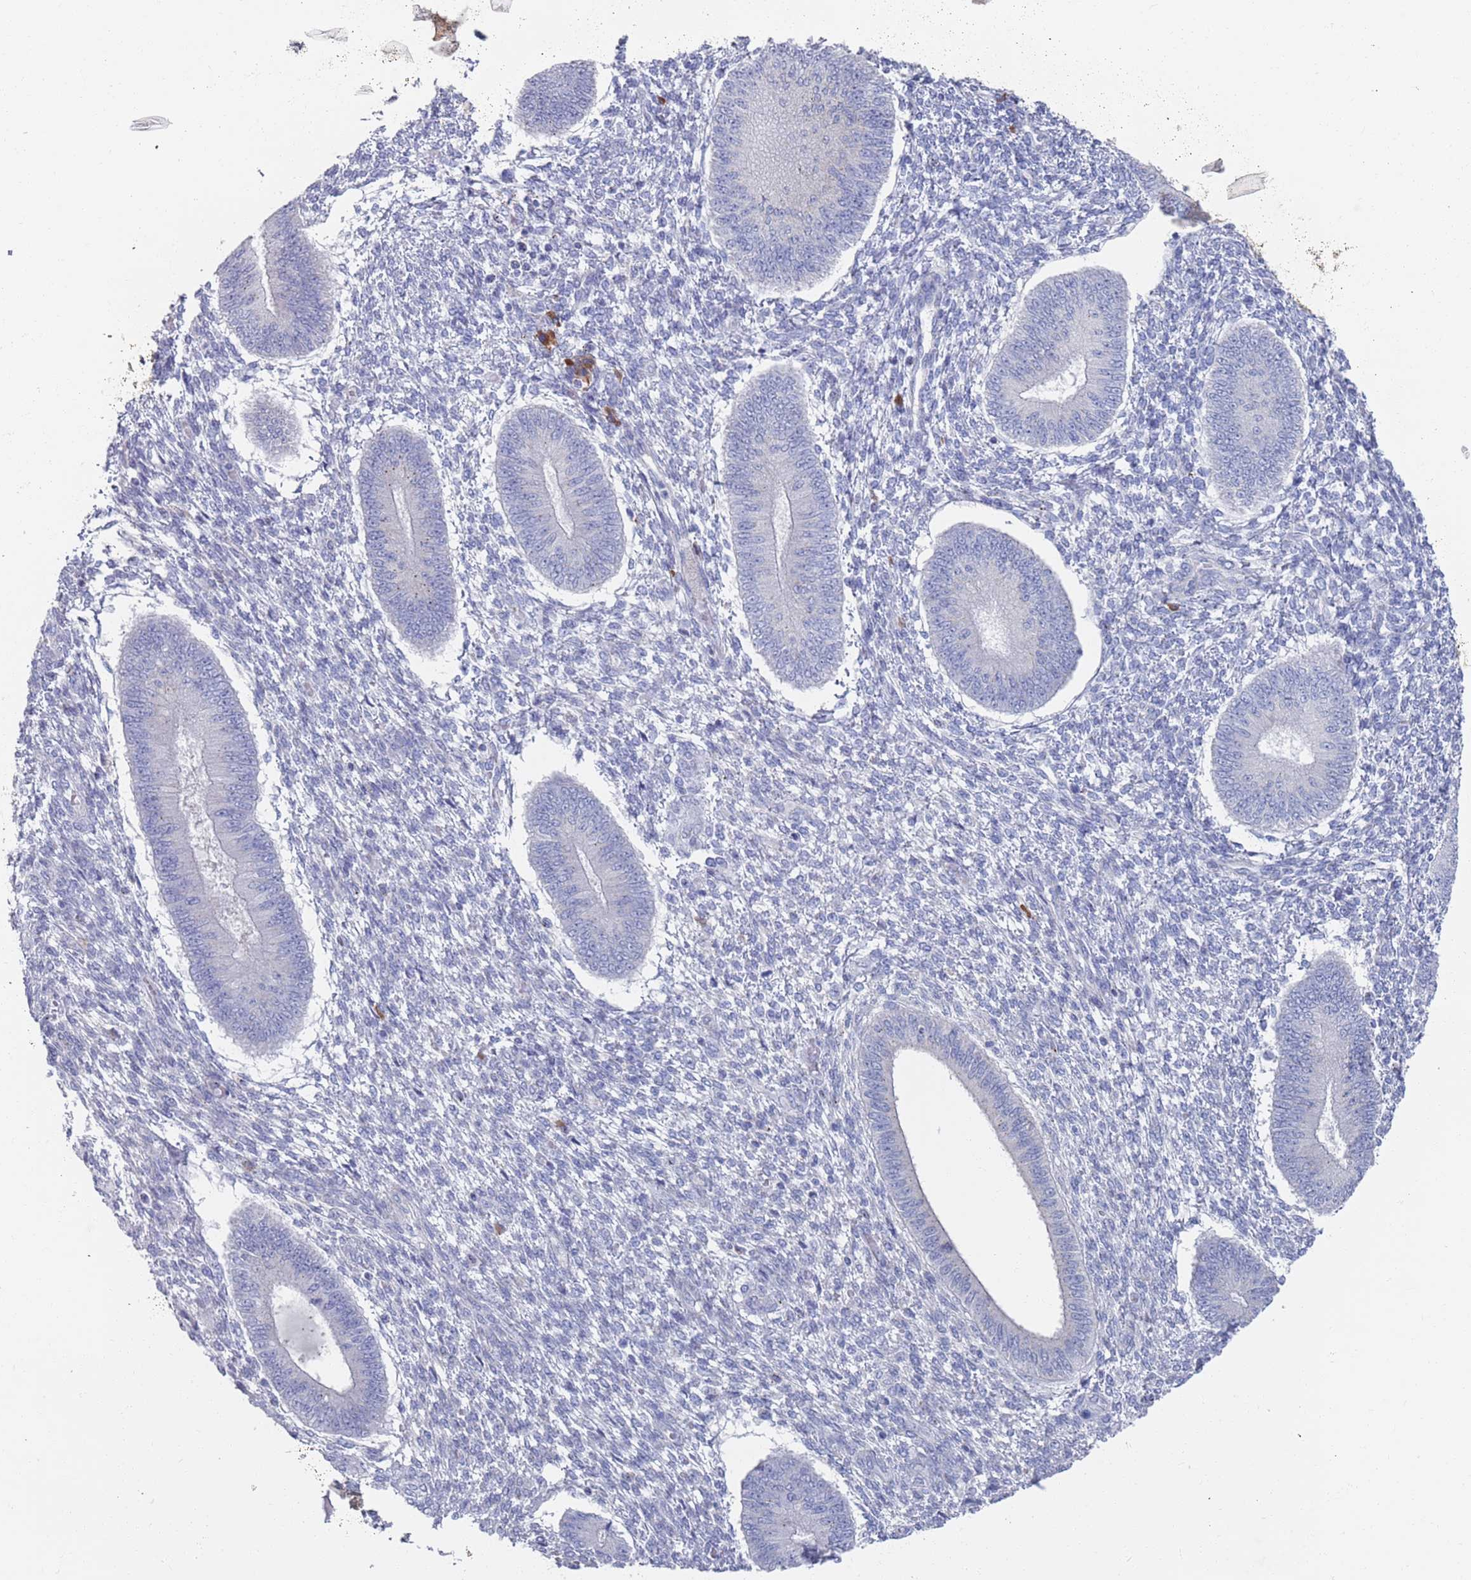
{"staining": {"intensity": "negative", "quantity": "none", "location": "none"}, "tissue": "endometrium", "cell_type": "Cells in endometrial stroma", "image_type": "normal", "snomed": [{"axis": "morphology", "description": "Normal tissue, NOS"}, {"axis": "topography", "description": "Endometrium"}], "caption": "A high-resolution photomicrograph shows IHC staining of benign endometrium, which displays no significant staining in cells in endometrial stroma. The staining was performed using DAB to visualize the protein expression in brown, while the nuclei were stained in blue with hematoxylin (Magnification: 20x).", "gene": "MAT1A", "patient": {"sex": "female", "age": 49}}